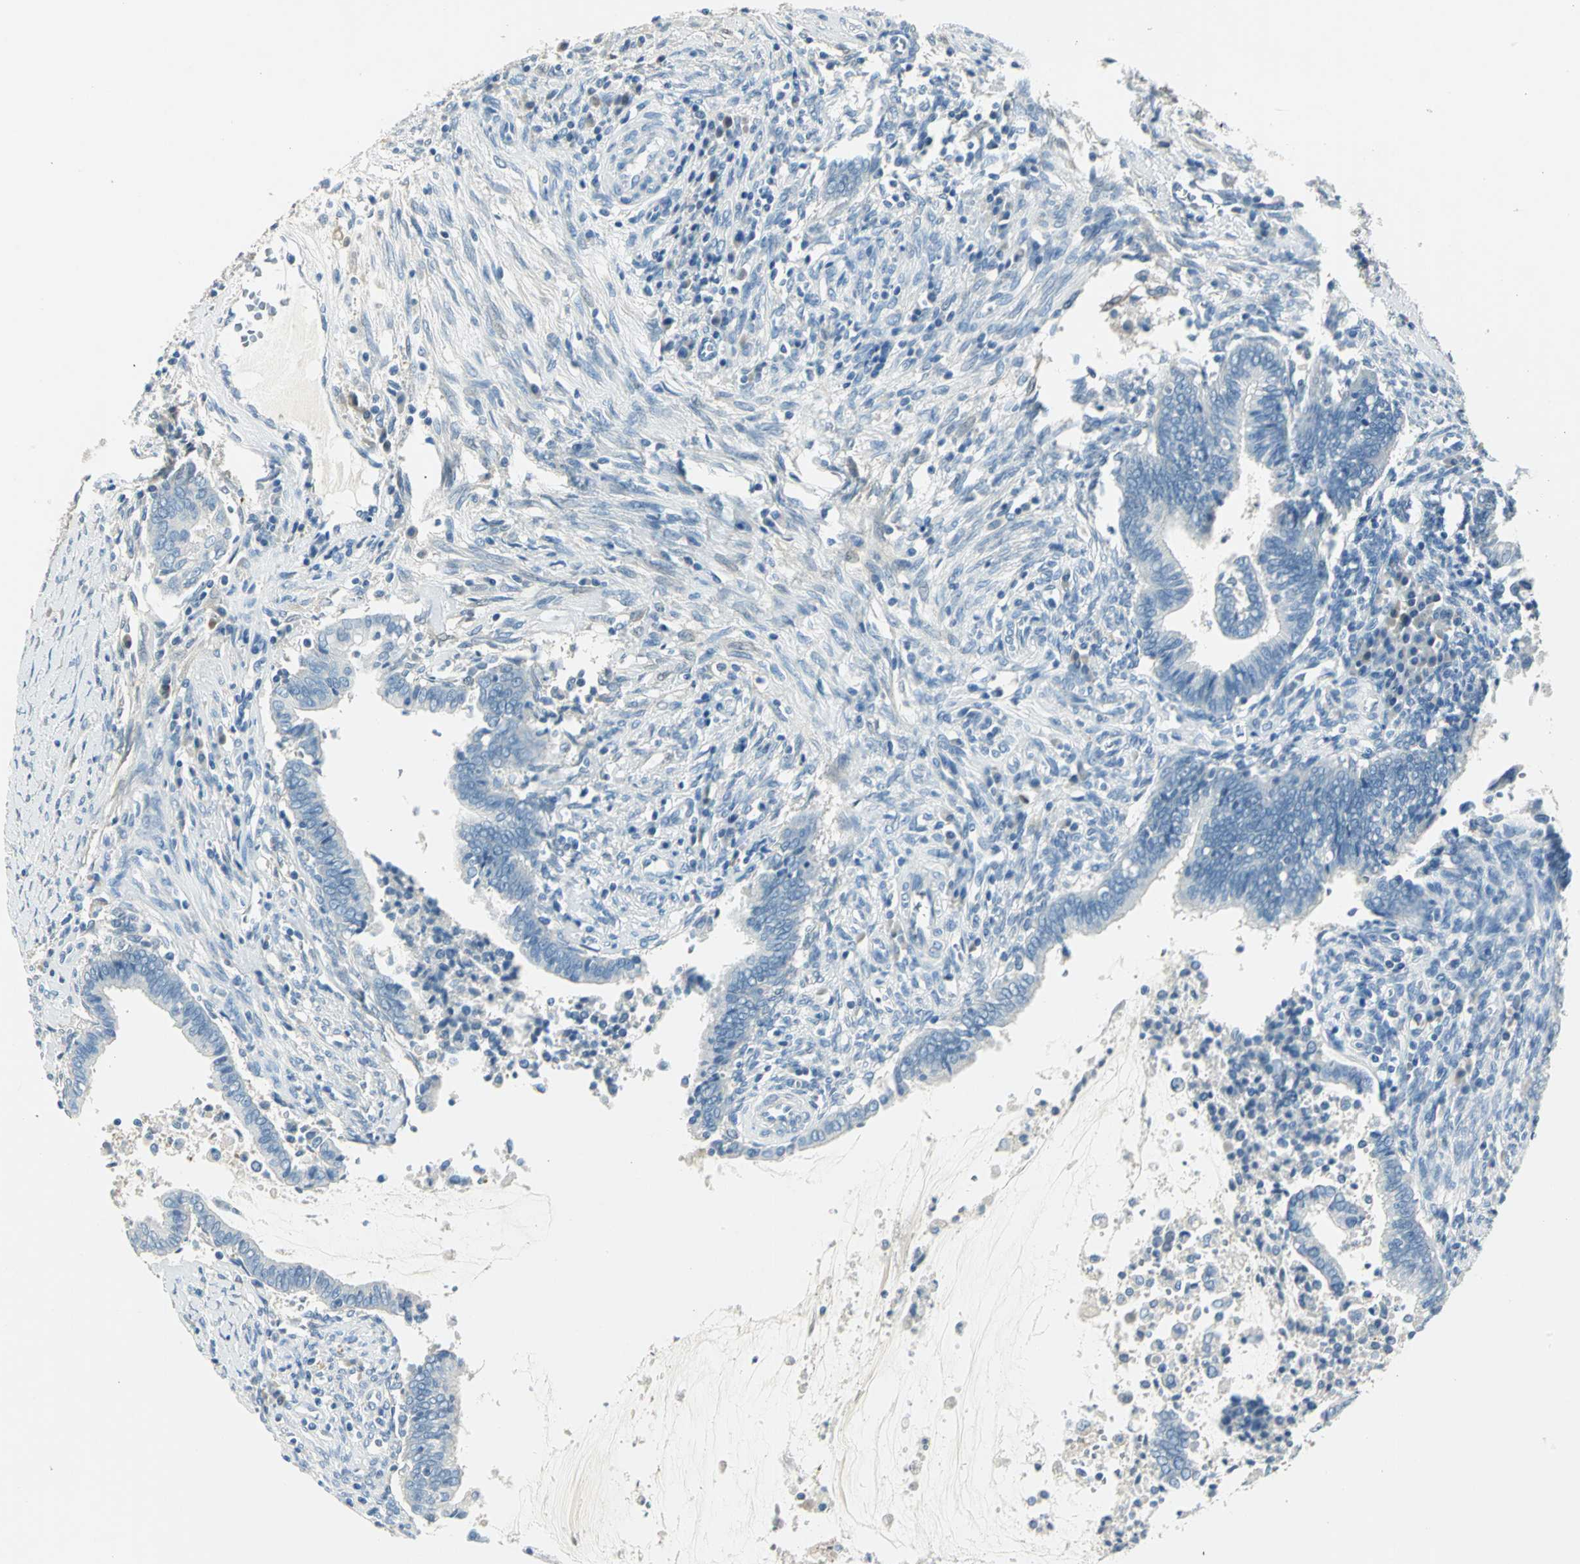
{"staining": {"intensity": "negative", "quantity": "none", "location": "none"}, "tissue": "cervical cancer", "cell_type": "Tumor cells", "image_type": "cancer", "snomed": [{"axis": "morphology", "description": "Adenocarcinoma, NOS"}, {"axis": "topography", "description": "Cervix"}], "caption": "High power microscopy image of an immunohistochemistry (IHC) histopathology image of cervical adenocarcinoma, revealing no significant expression in tumor cells. (Brightfield microscopy of DAB IHC at high magnification).", "gene": "UCHL1", "patient": {"sex": "female", "age": 44}}